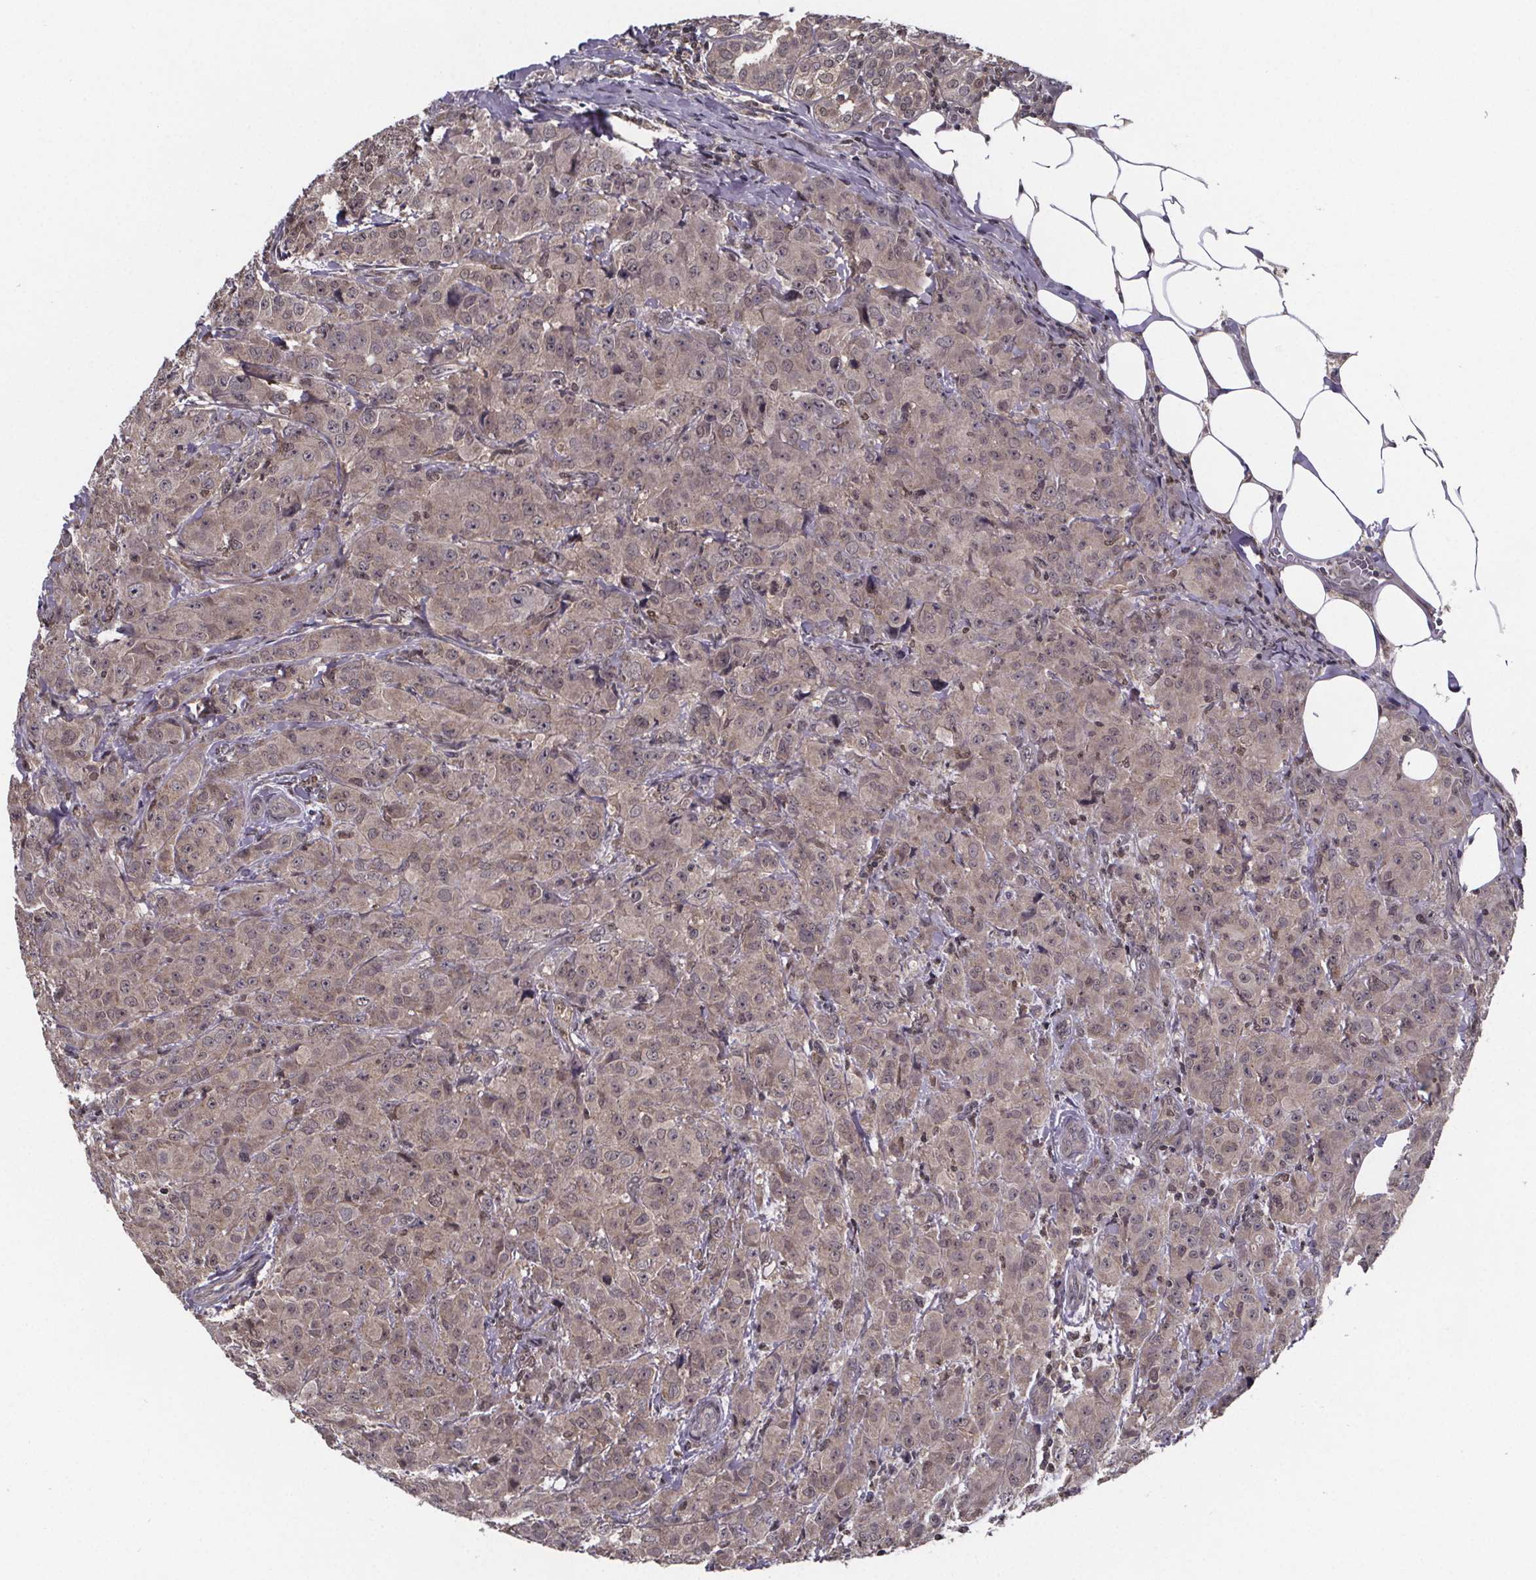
{"staining": {"intensity": "weak", "quantity": ">75%", "location": "cytoplasmic/membranous,nuclear"}, "tissue": "breast cancer", "cell_type": "Tumor cells", "image_type": "cancer", "snomed": [{"axis": "morphology", "description": "Normal tissue, NOS"}, {"axis": "morphology", "description": "Duct carcinoma"}, {"axis": "topography", "description": "Breast"}], "caption": "Human breast intraductal carcinoma stained for a protein (brown) shows weak cytoplasmic/membranous and nuclear positive staining in approximately >75% of tumor cells.", "gene": "FN3KRP", "patient": {"sex": "female", "age": 43}}